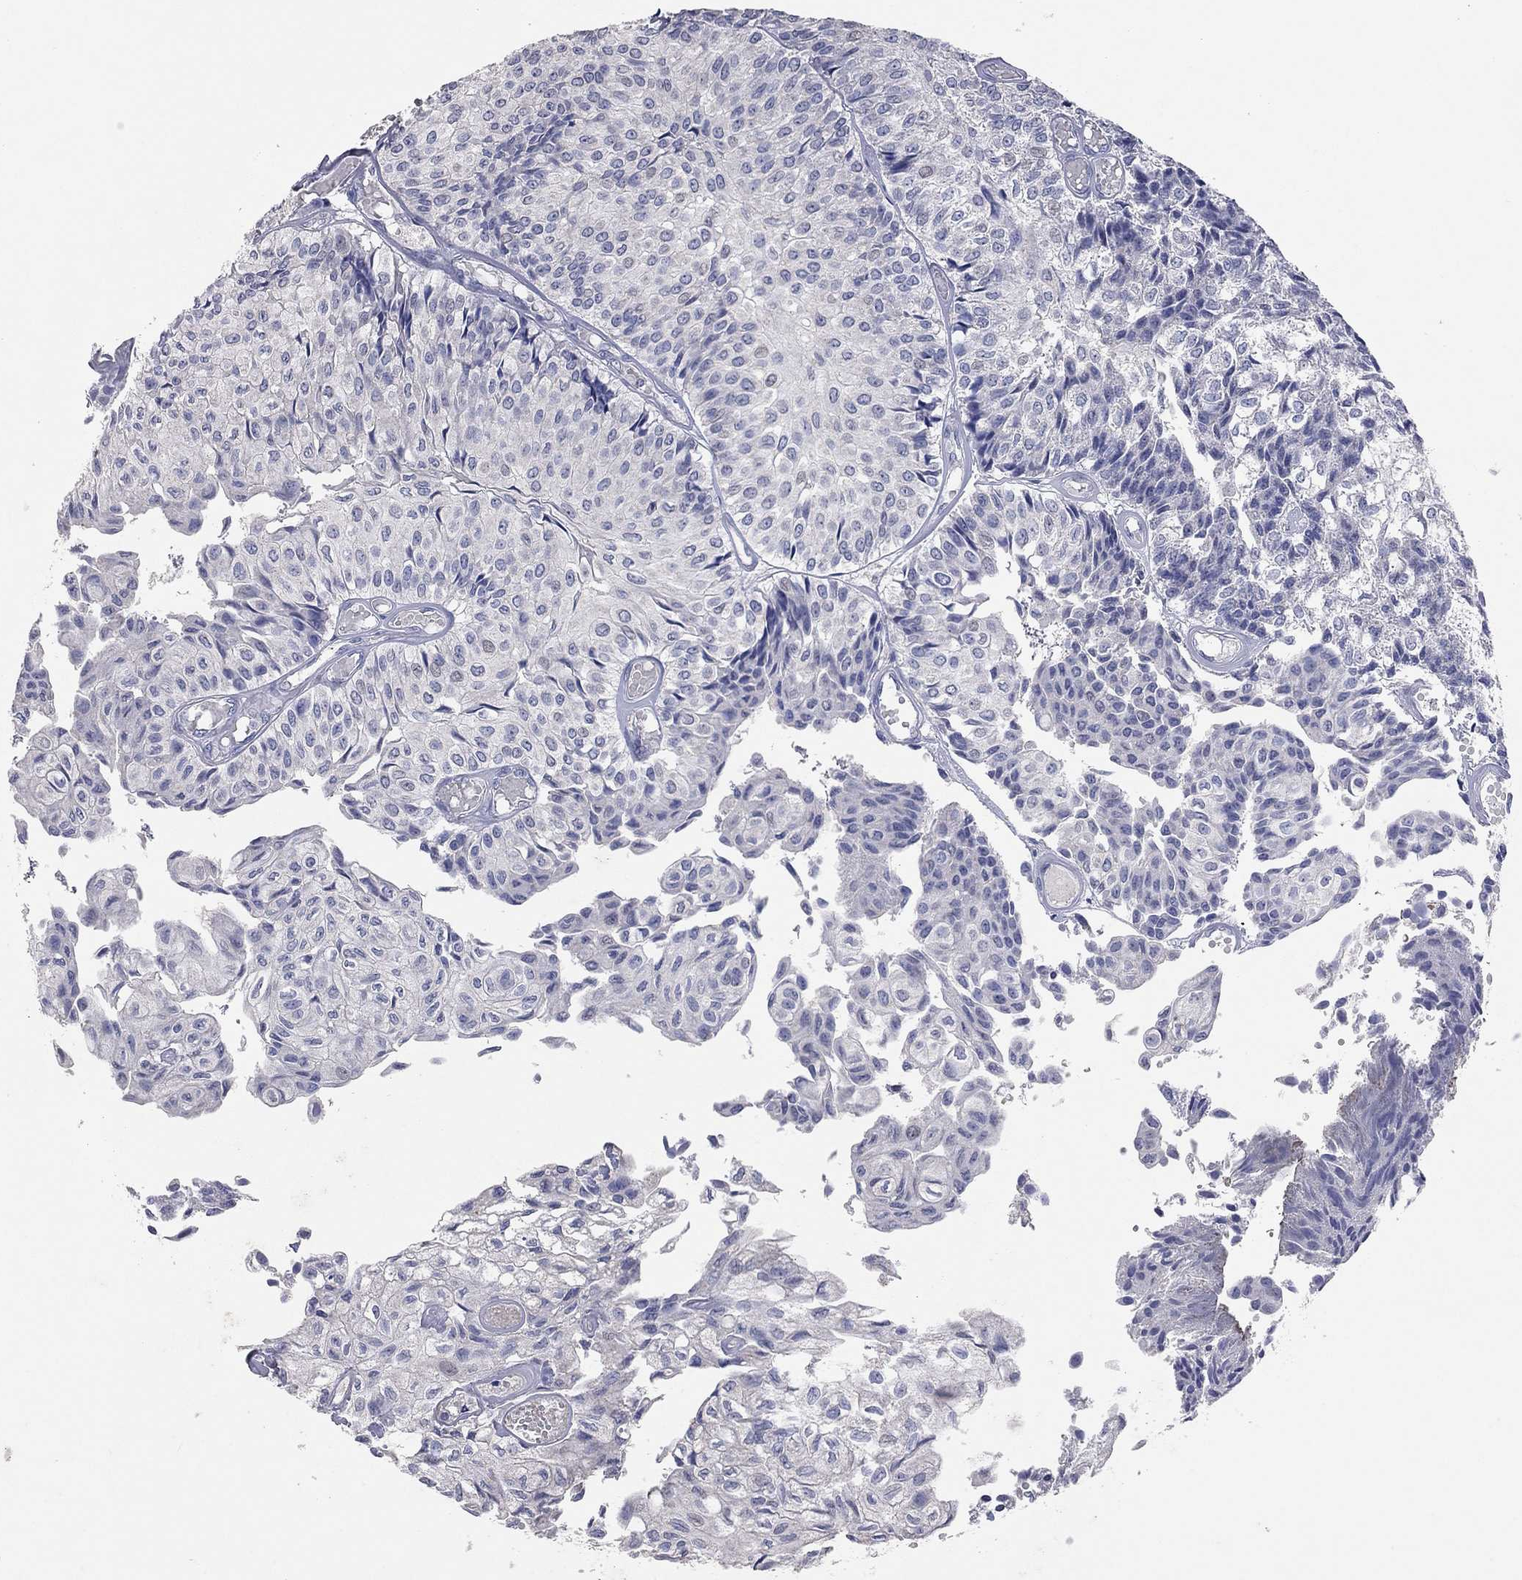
{"staining": {"intensity": "negative", "quantity": "none", "location": "none"}, "tissue": "urothelial cancer", "cell_type": "Tumor cells", "image_type": "cancer", "snomed": [{"axis": "morphology", "description": "Urothelial carcinoma, Low grade"}, {"axis": "topography", "description": "Urinary bladder"}], "caption": "This is an IHC image of low-grade urothelial carcinoma. There is no expression in tumor cells.", "gene": "MMP13", "patient": {"sex": "male", "age": 89}}